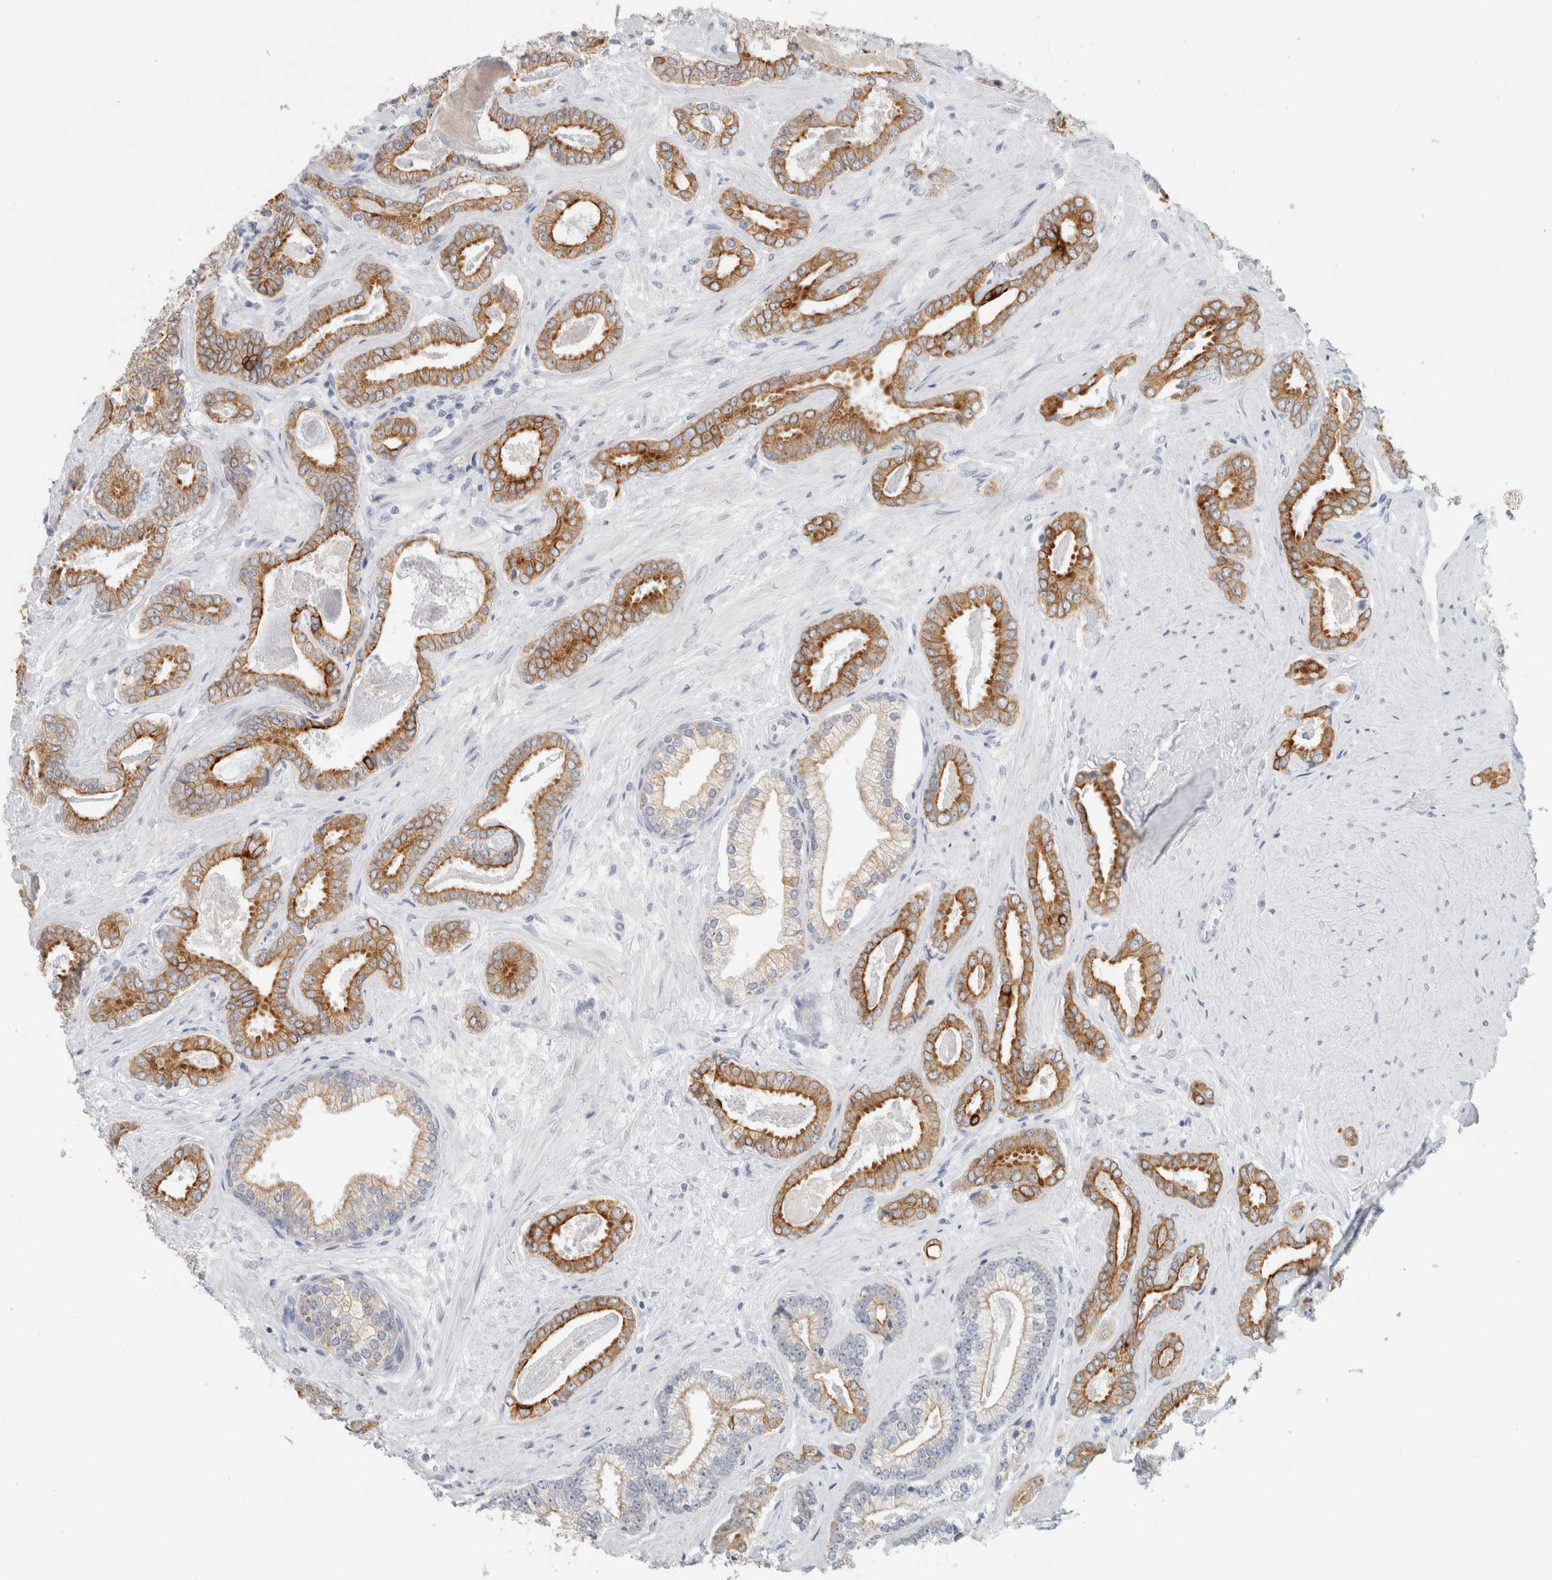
{"staining": {"intensity": "moderate", "quantity": ">75%", "location": "cytoplasmic/membranous"}, "tissue": "prostate cancer", "cell_type": "Tumor cells", "image_type": "cancer", "snomed": [{"axis": "morphology", "description": "Adenocarcinoma, Low grade"}, {"axis": "topography", "description": "Prostate"}], "caption": "Tumor cells demonstrate moderate cytoplasmic/membranous staining in approximately >75% of cells in prostate cancer.", "gene": "SLC28A3", "patient": {"sex": "male", "age": 71}}